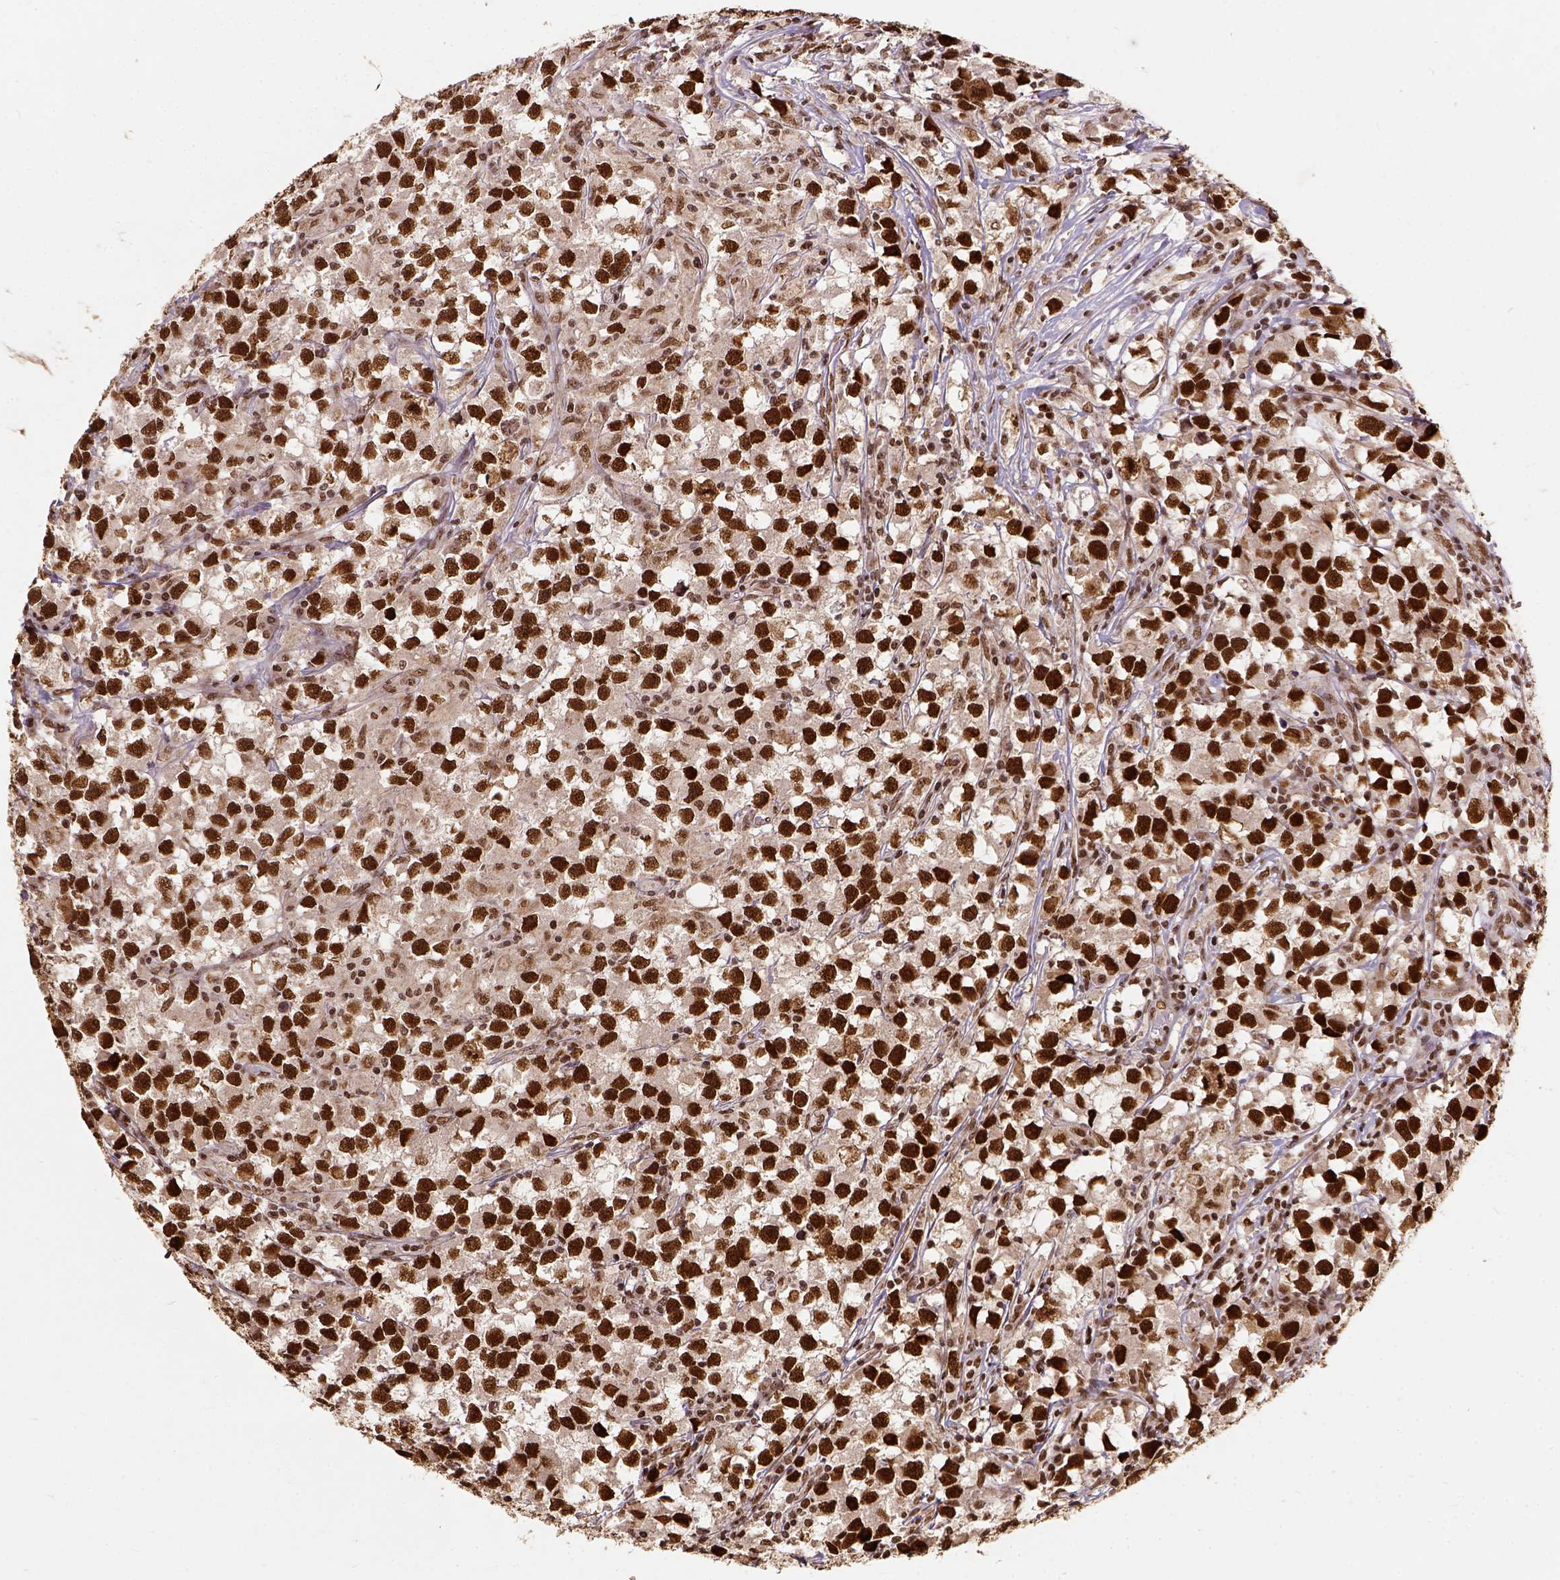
{"staining": {"intensity": "strong", "quantity": ">75%", "location": "nuclear"}, "tissue": "testis cancer", "cell_type": "Tumor cells", "image_type": "cancer", "snomed": [{"axis": "morphology", "description": "Seminoma, NOS"}, {"axis": "topography", "description": "Testis"}], "caption": "There is high levels of strong nuclear staining in tumor cells of seminoma (testis), as demonstrated by immunohistochemical staining (brown color).", "gene": "NACC1", "patient": {"sex": "male", "age": 33}}